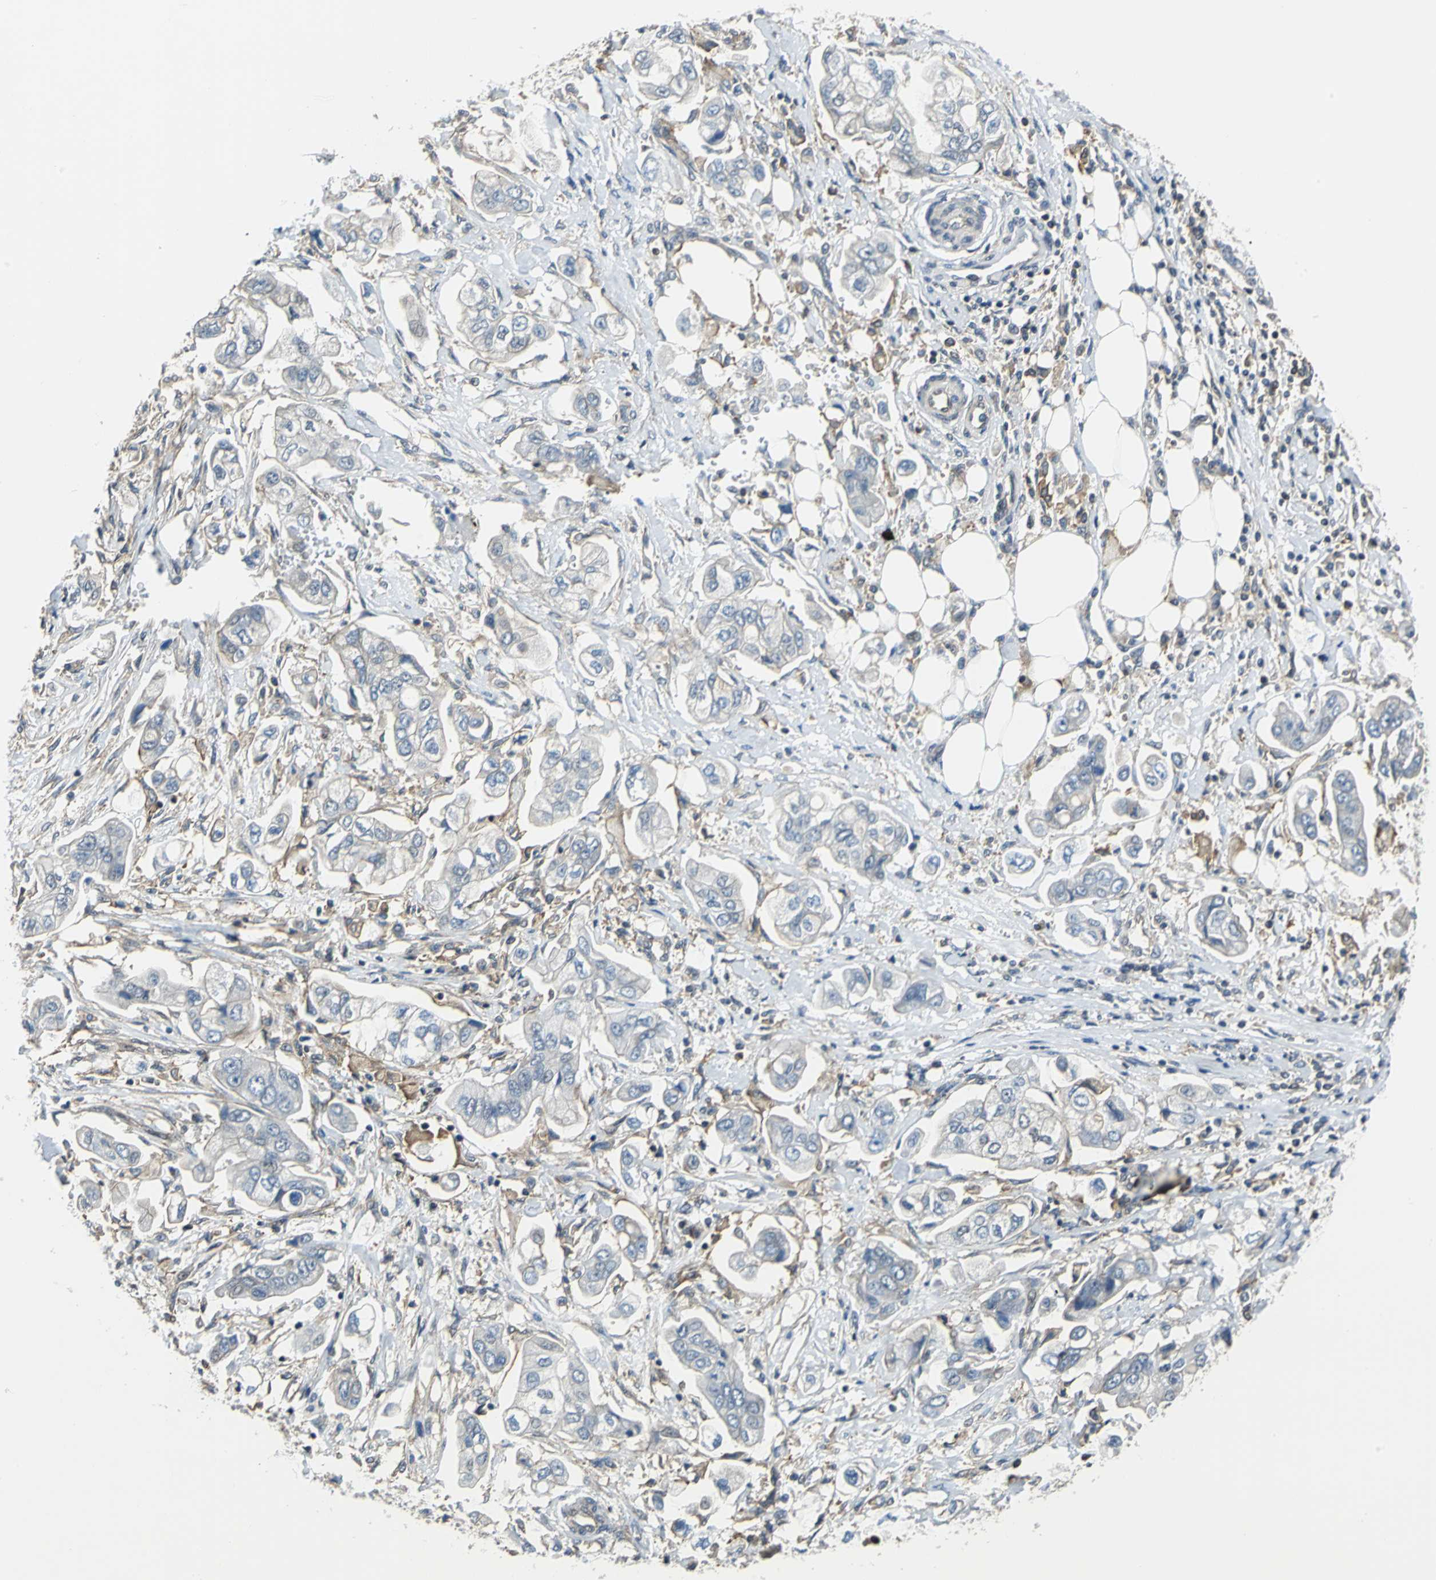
{"staining": {"intensity": "weak", "quantity": "<25%", "location": "cytoplasmic/membranous"}, "tissue": "stomach cancer", "cell_type": "Tumor cells", "image_type": "cancer", "snomed": [{"axis": "morphology", "description": "Adenocarcinoma, NOS"}, {"axis": "topography", "description": "Stomach"}], "caption": "High power microscopy micrograph of an immunohistochemistry photomicrograph of stomach cancer (adenocarcinoma), revealing no significant expression in tumor cells. (DAB (3,3'-diaminobenzidine) IHC visualized using brightfield microscopy, high magnification).", "gene": "ARPC3", "patient": {"sex": "male", "age": 62}}